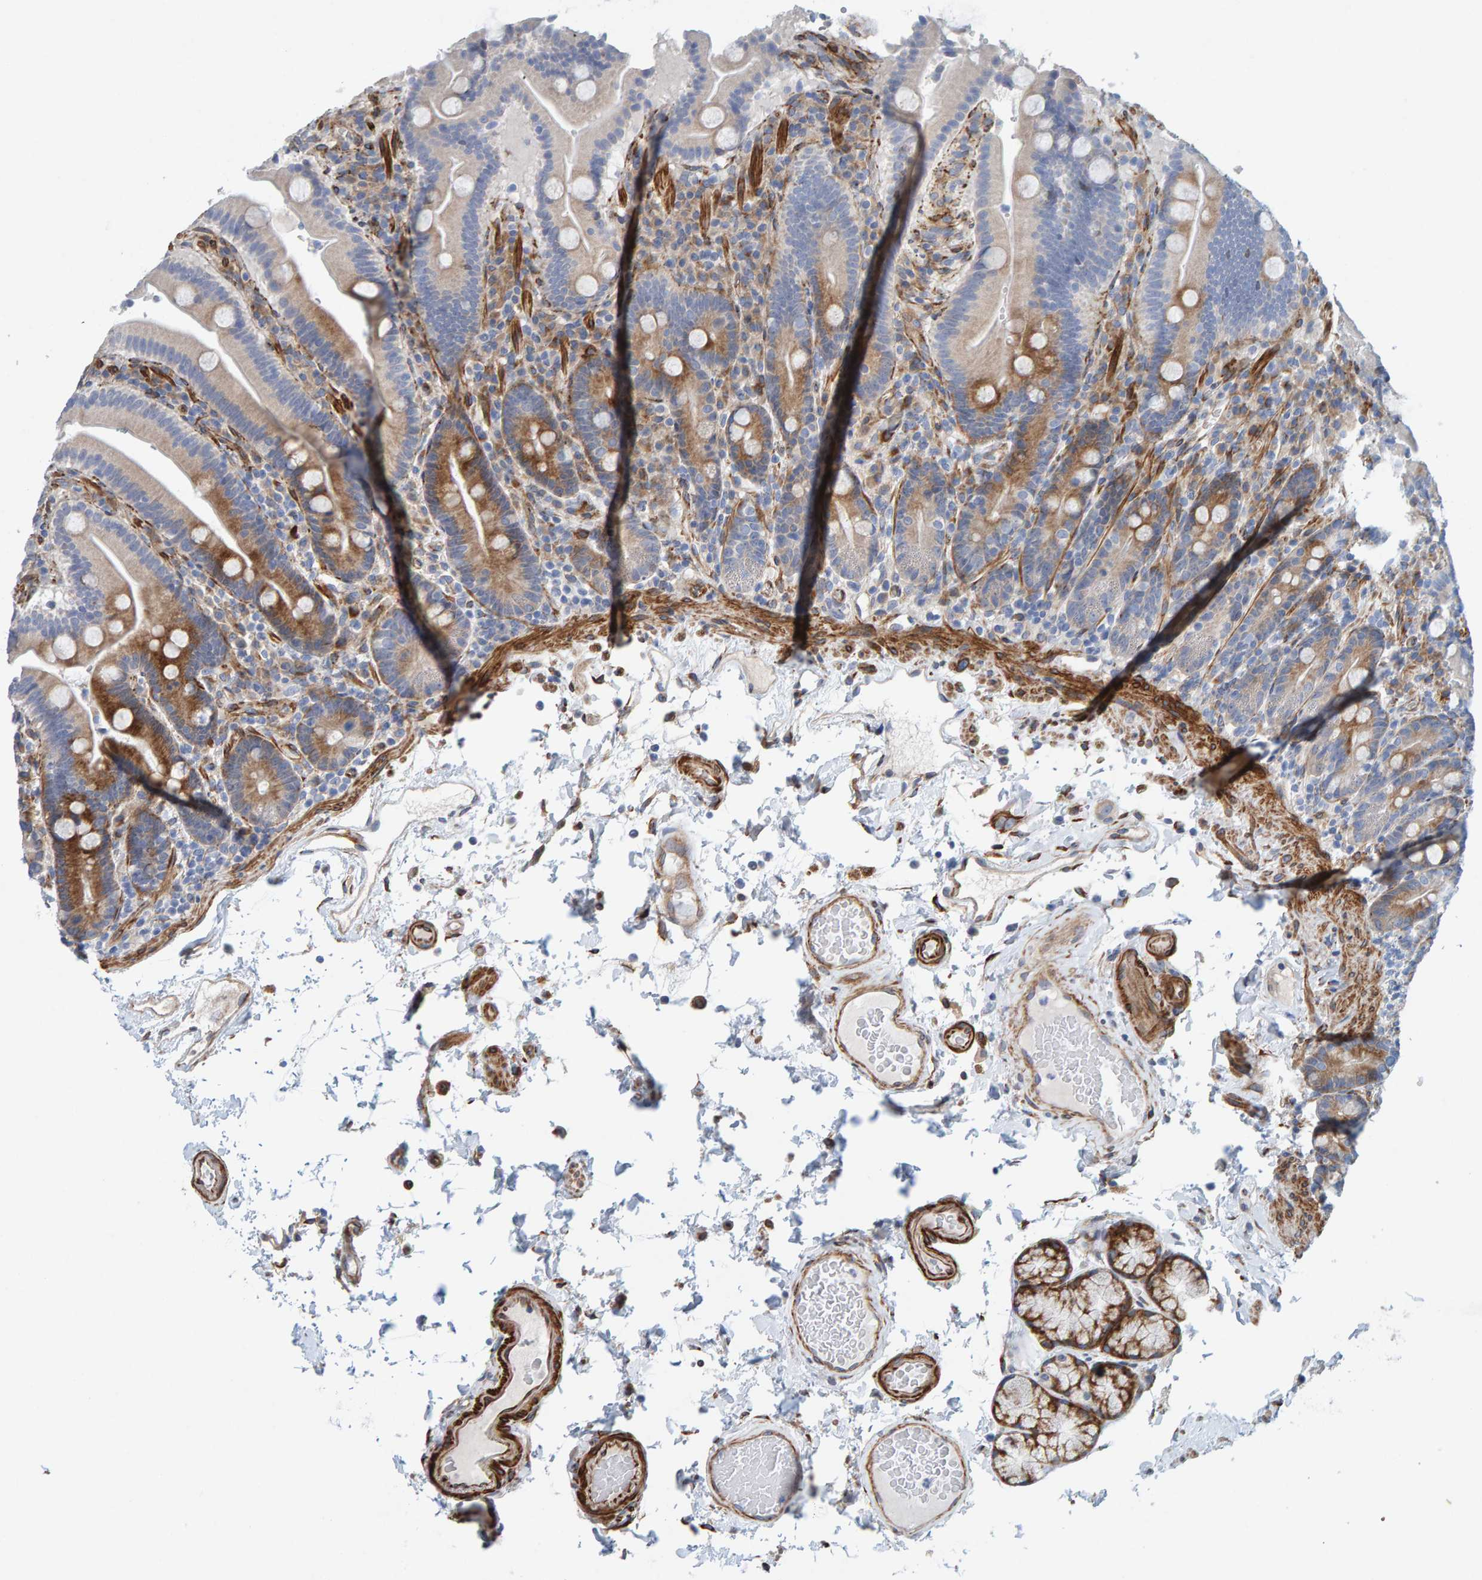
{"staining": {"intensity": "moderate", "quantity": "25%-75%", "location": "cytoplasmic/membranous"}, "tissue": "duodenum", "cell_type": "Glandular cells", "image_type": "normal", "snomed": [{"axis": "morphology", "description": "Normal tissue, NOS"}, {"axis": "topography", "description": "Small intestine, NOS"}], "caption": "The immunohistochemical stain labels moderate cytoplasmic/membranous staining in glandular cells of unremarkable duodenum.", "gene": "MMP16", "patient": {"sex": "female", "age": 71}}